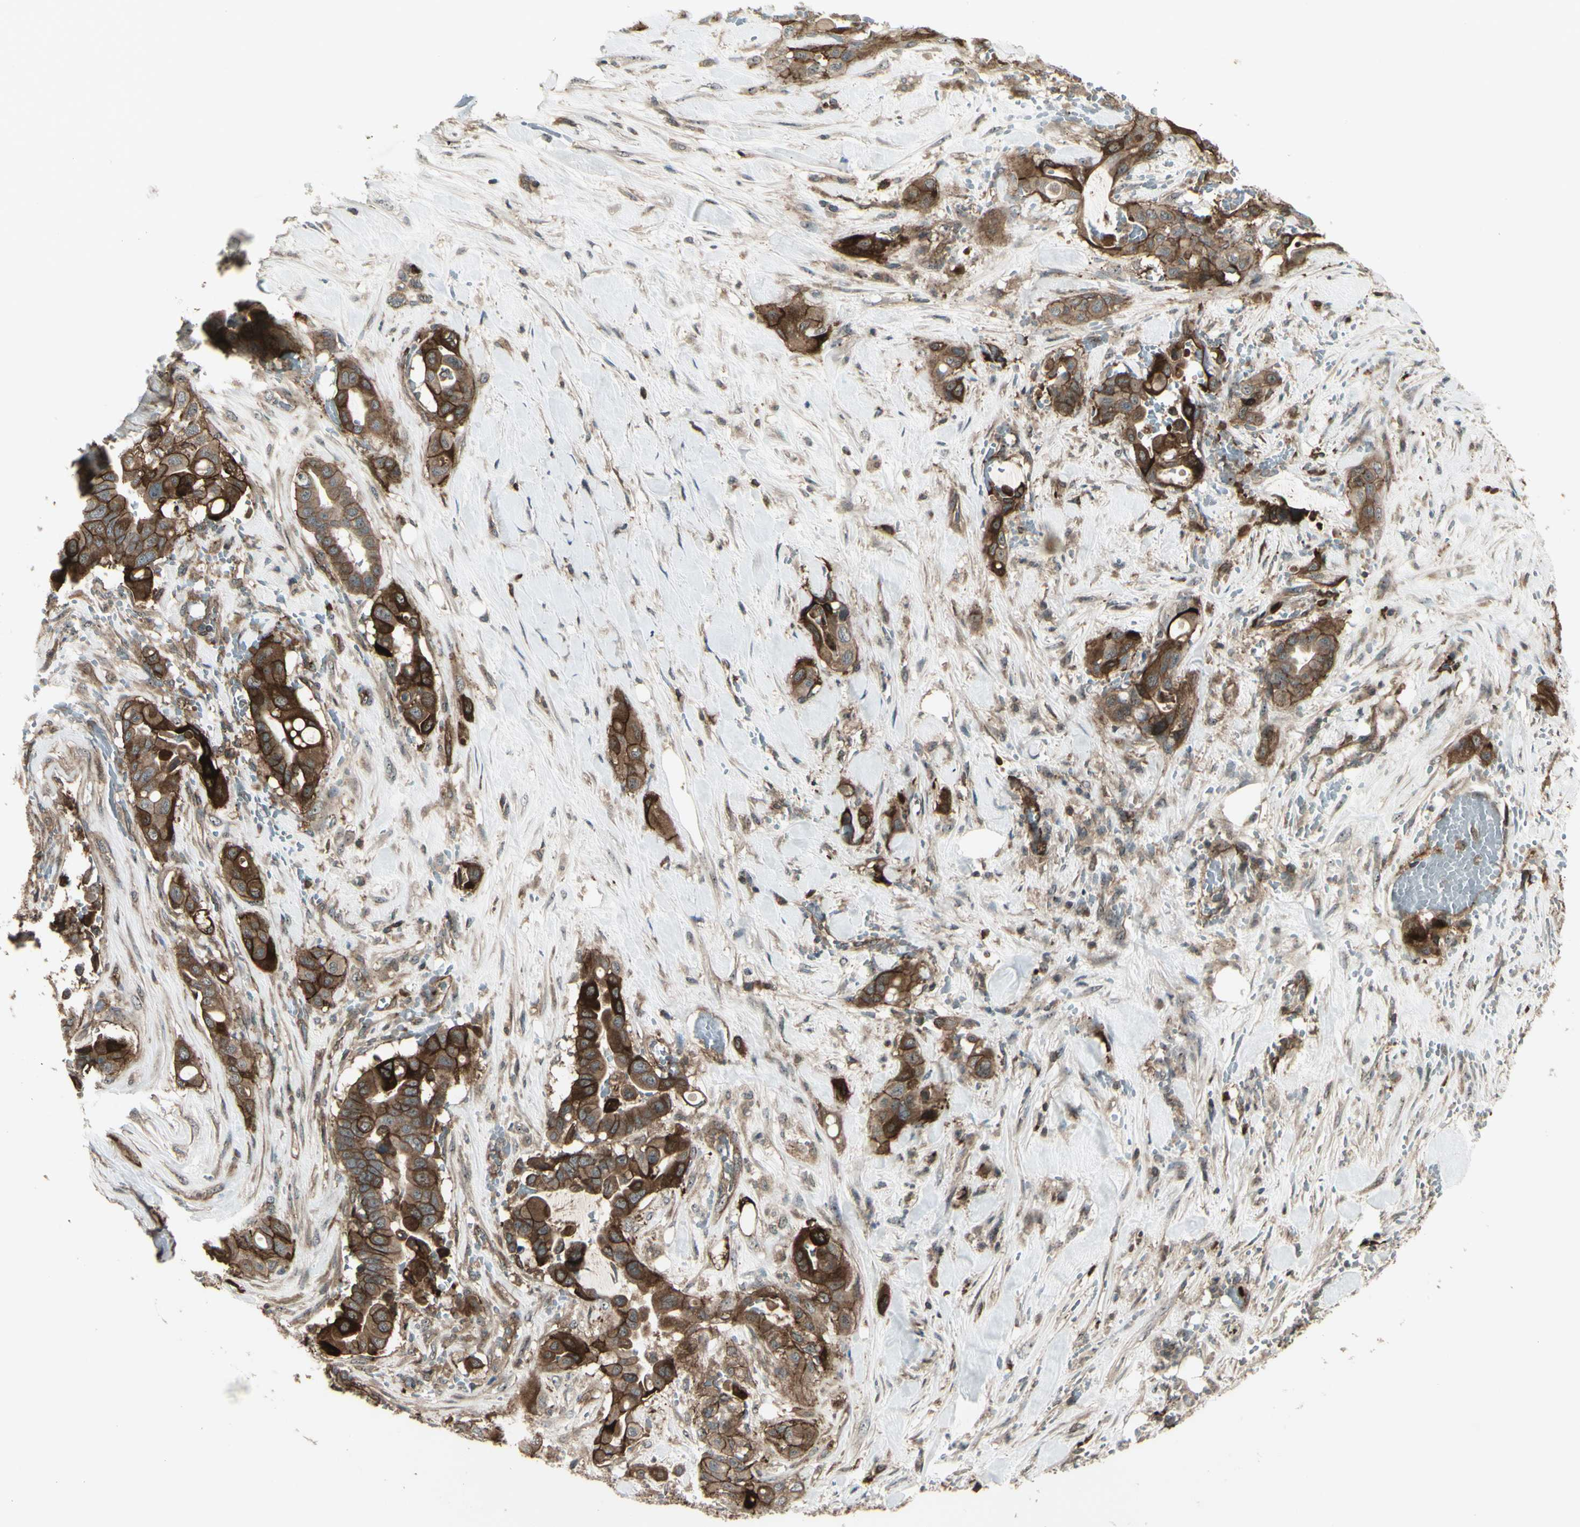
{"staining": {"intensity": "strong", "quantity": ">75%", "location": "cytoplasmic/membranous"}, "tissue": "liver cancer", "cell_type": "Tumor cells", "image_type": "cancer", "snomed": [{"axis": "morphology", "description": "Cholangiocarcinoma"}, {"axis": "topography", "description": "Liver"}], "caption": "This is an image of immunohistochemistry (IHC) staining of liver cancer, which shows strong staining in the cytoplasmic/membranous of tumor cells.", "gene": "FXYD5", "patient": {"sex": "female", "age": 61}}